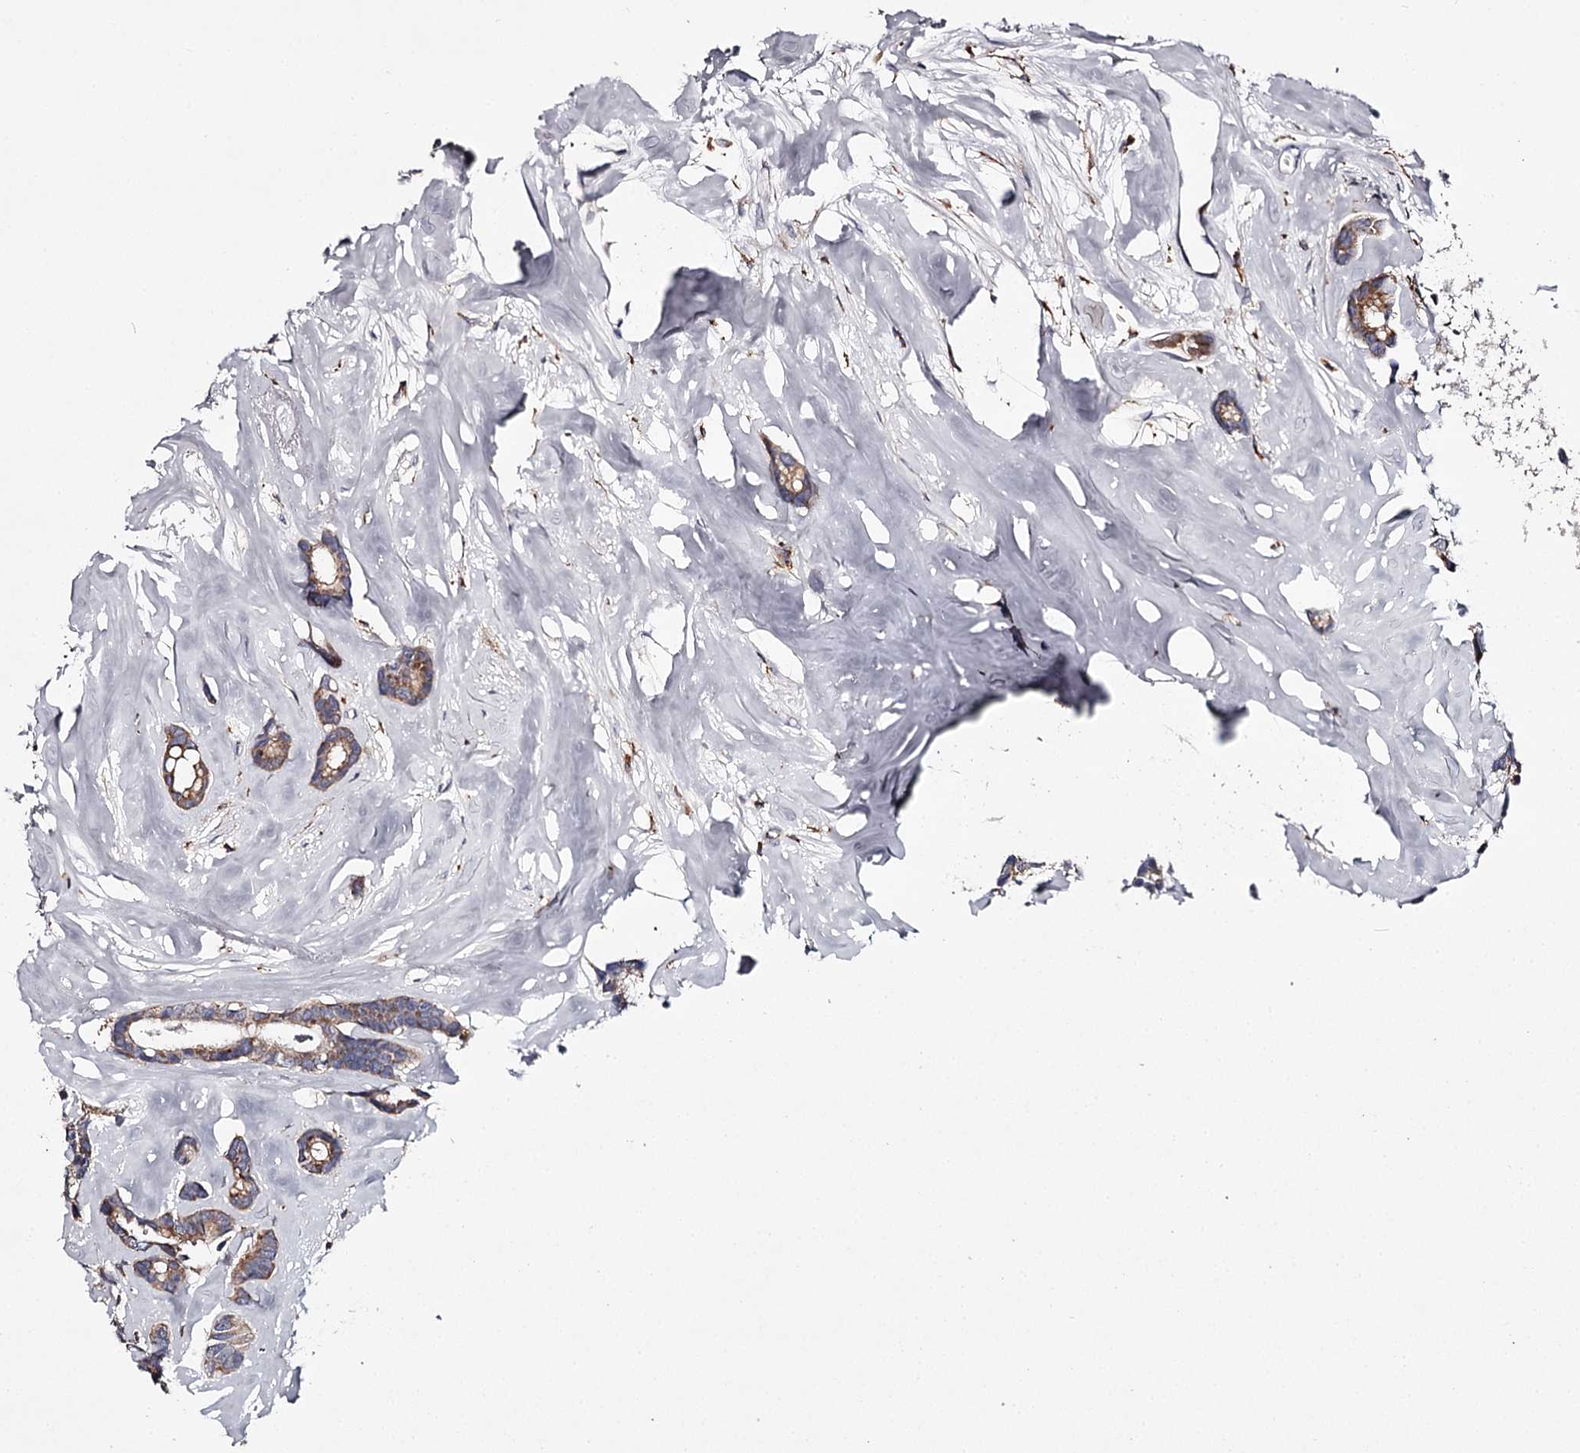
{"staining": {"intensity": "moderate", "quantity": ">75%", "location": "cytoplasmic/membranous"}, "tissue": "breast cancer", "cell_type": "Tumor cells", "image_type": "cancer", "snomed": [{"axis": "morphology", "description": "Duct carcinoma"}, {"axis": "topography", "description": "Breast"}], "caption": "Immunohistochemistry (IHC) of breast cancer (intraductal carcinoma) demonstrates medium levels of moderate cytoplasmic/membranous expression in about >75% of tumor cells. The protein is stained brown, and the nuclei are stained in blue (DAB (3,3'-diaminobenzidine) IHC with brightfield microscopy, high magnification).", "gene": "RASSF6", "patient": {"sex": "female", "age": 87}}